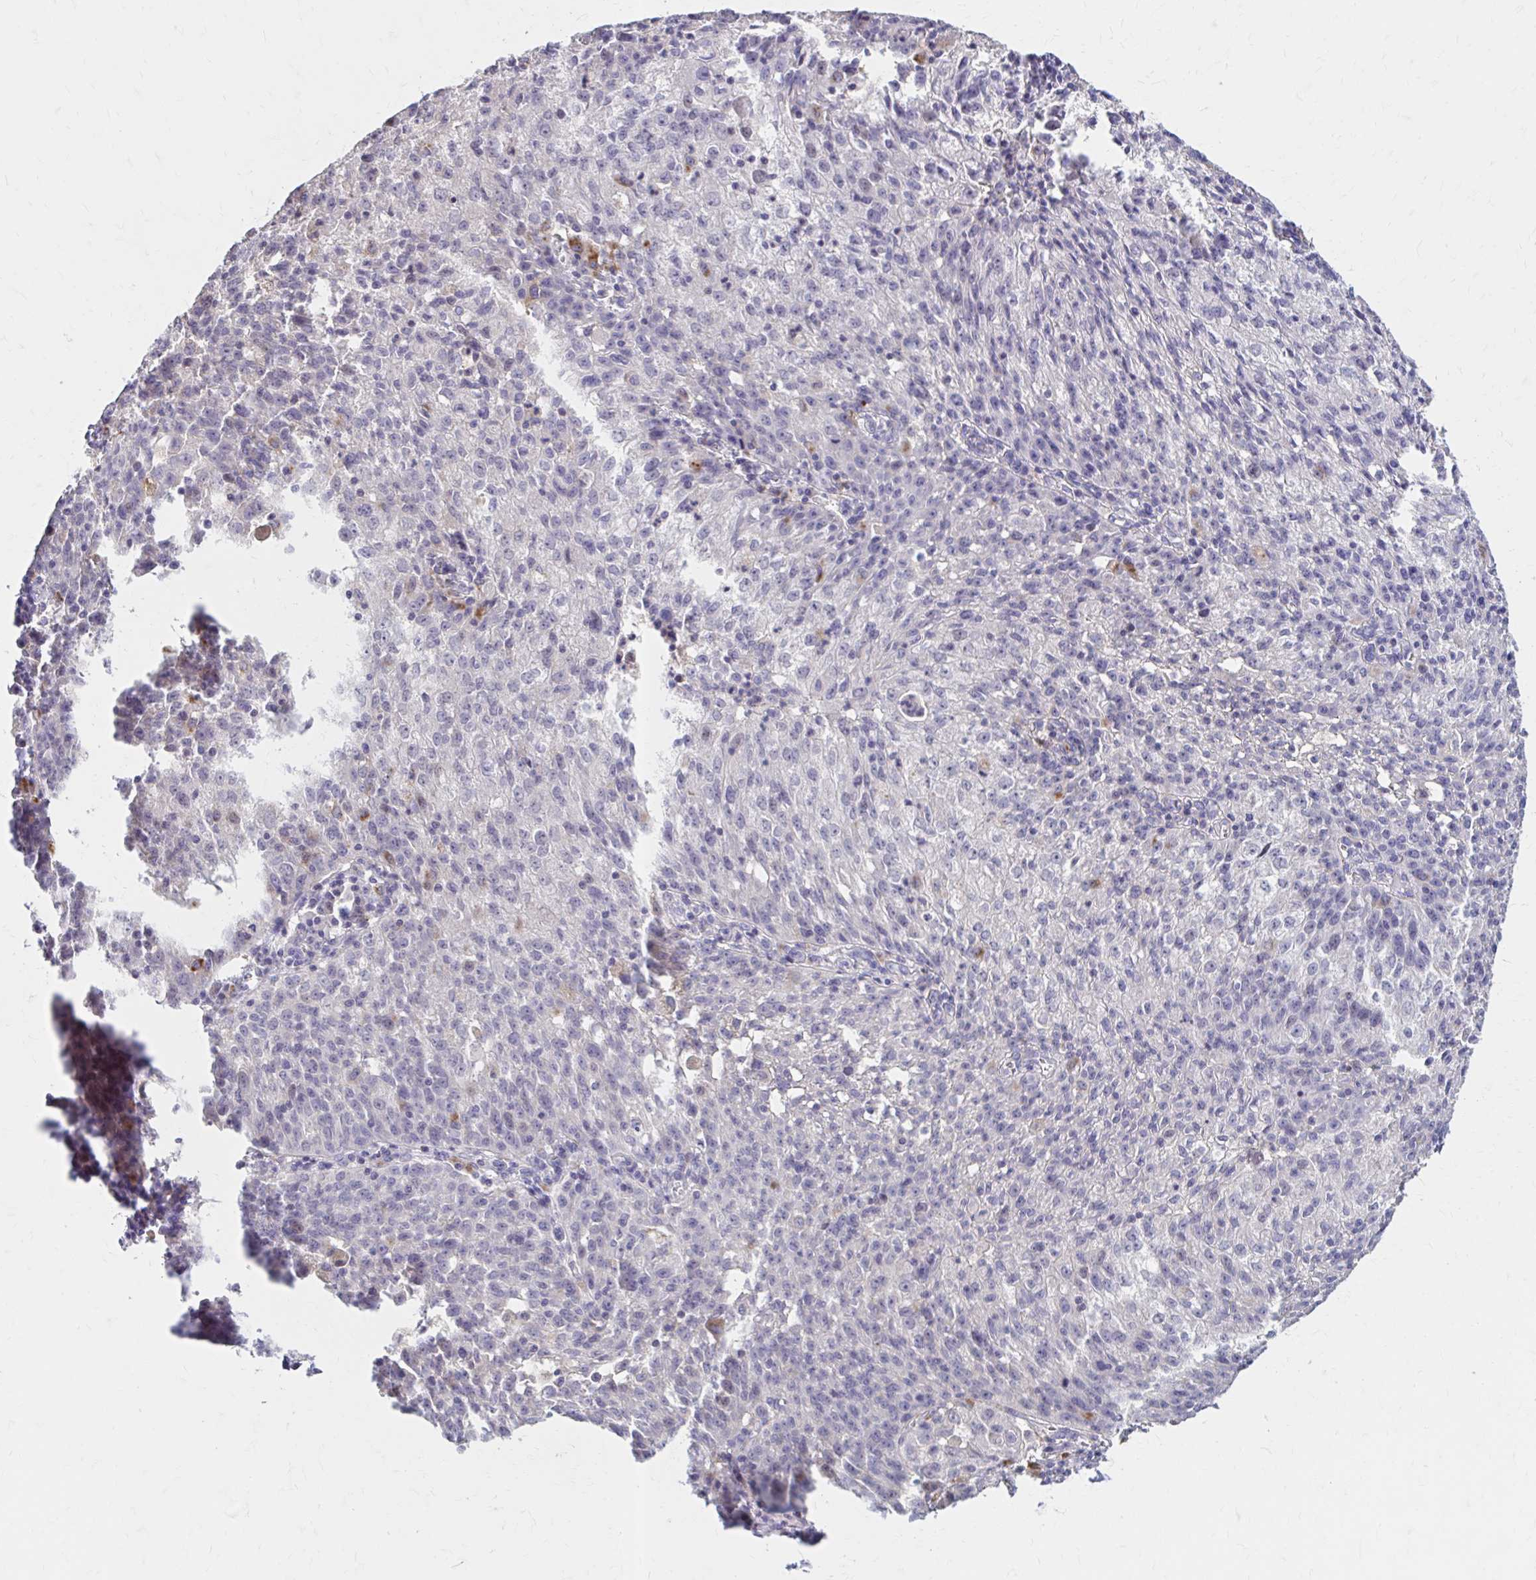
{"staining": {"intensity": "negative", "quantity": "none", "location": "none"}, "tissue": "lung cancer", "cell_type": "Tumor cells", "image_type": "cancer", "snomed": [{"axis": "morphology", "description": "Squamous cell carcinoma, NOS"}, {"axis": "morphology", "description": "Squamous cell carcinoma, metastatic, NOS"}, {"axis": "topography", "description": "Bronchus"}, {"axis": "topography", "description": "Lung"}], "caption": "Micrograph shows no protein expression in tumor cells of lung cancer tissue.", "gene": "HMGCS2", "patient": {"sex": "male", "age": 62}}